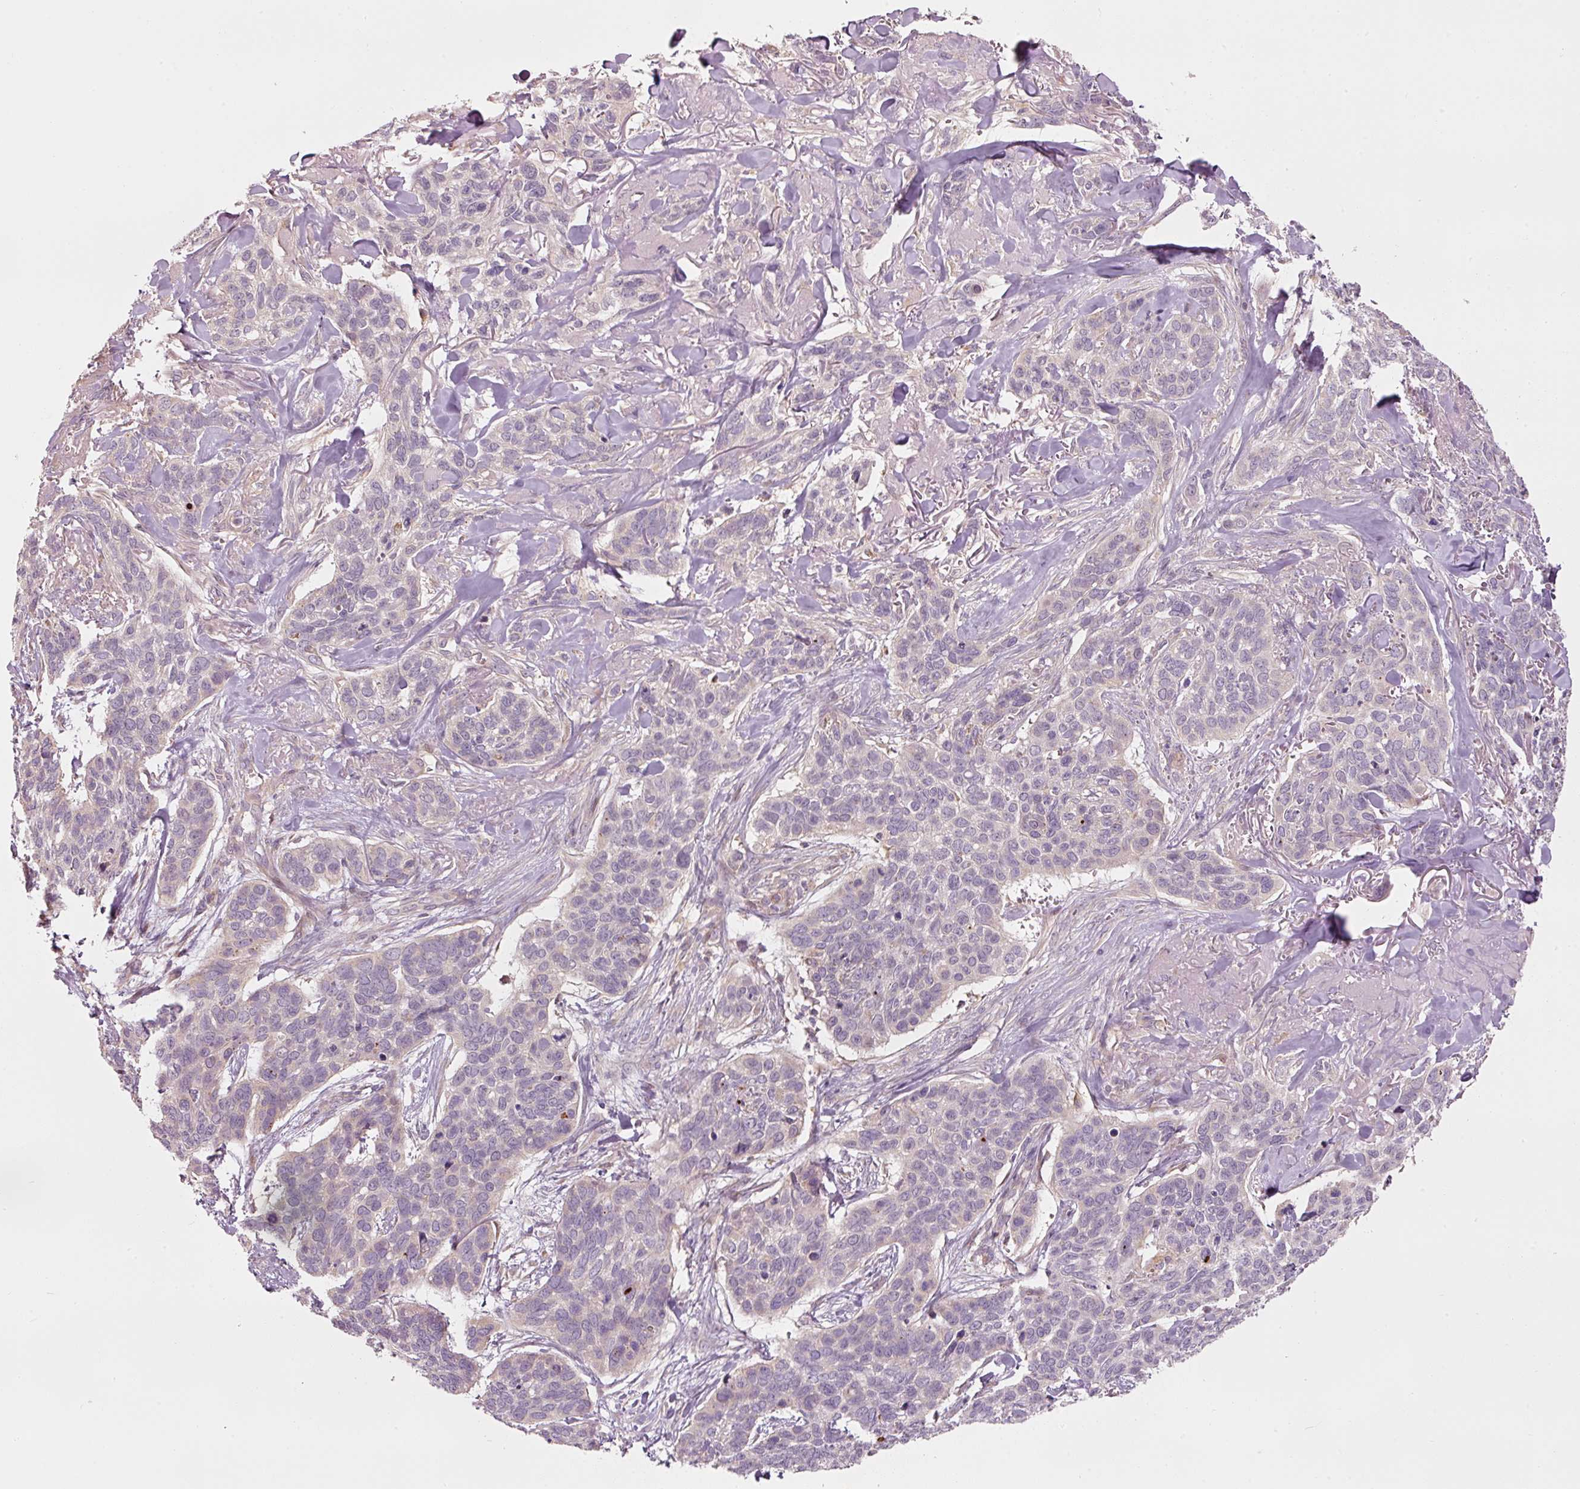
{"staining": {"intensity": "negative", "quantity": "none", "location": "none"}, "tissue": "skin cancer", "cell_type": "Tumor cells", "image_type": "cancer", "snomed": [{"axis": "morphology", "description": "Basal cell carcinoma"}, {"axis": "topography", "description": "Skin"}], "caption": "DAB (3,3'-diaminobenzidine) immunohistochemical staining of basal cell carcinoma (skin) demonstrates no significant positivity in tumor cells.", "gene": "MAP10", "patient": {"sex": "male", "age": 86}}